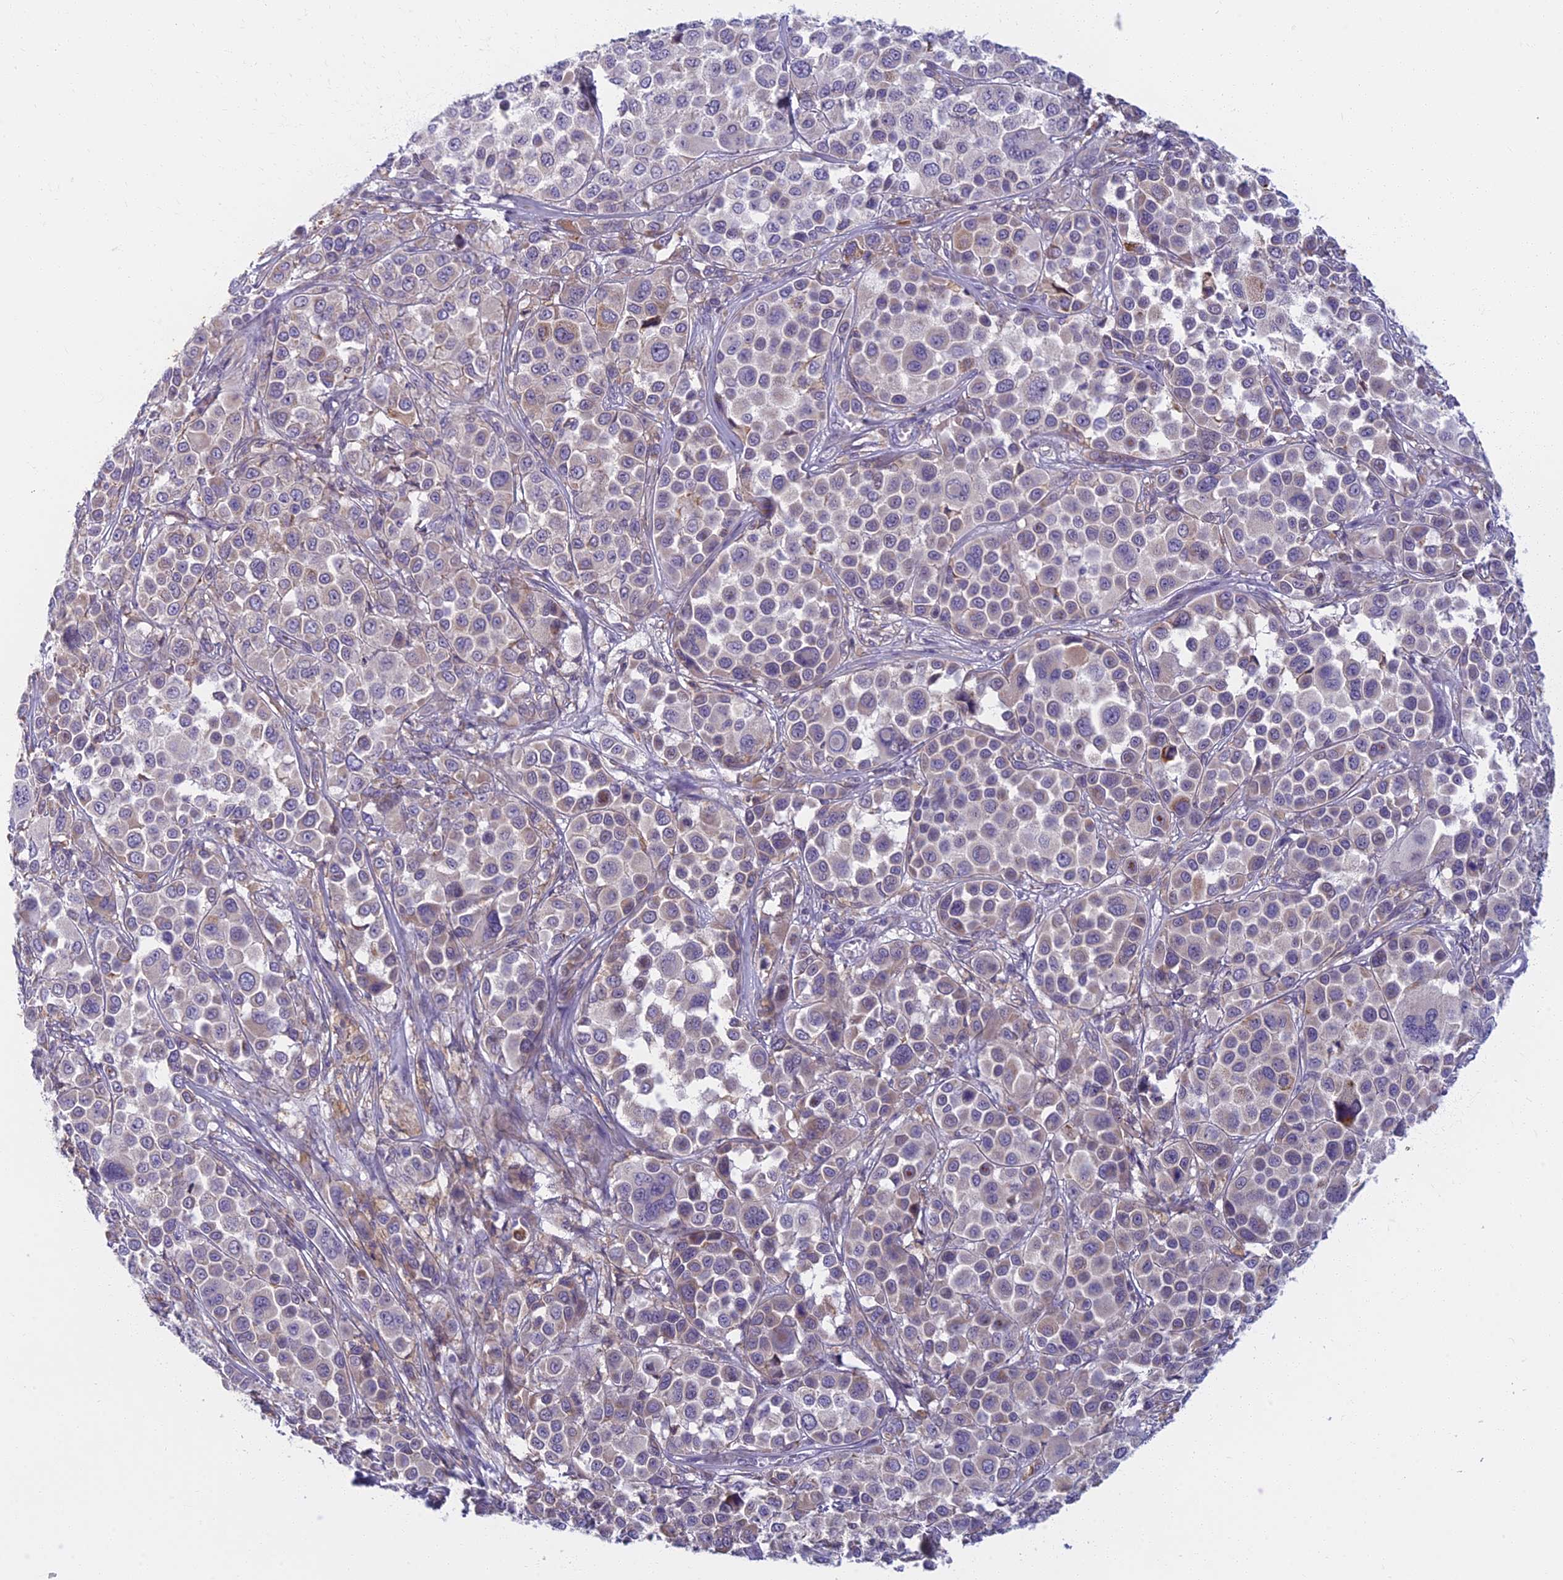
{"staining": {"intensity": "negative", "quantity": "none", "location": "none"}, "tissue": "melanoma", "cell_type": "Tumor cells", "image_type": "cancer", "snomed": [{"axis": "morphology", "description": "Malignant melanoma, NOS"}, {"axis": "topography", "description": "Skin of trunk"}], "caption": "DAB immunohistochemical staining of human melanoma shows no significant expression in tumor cells.", "gene": "DDX51", "patient": {"sex": "male", "age": 71}}